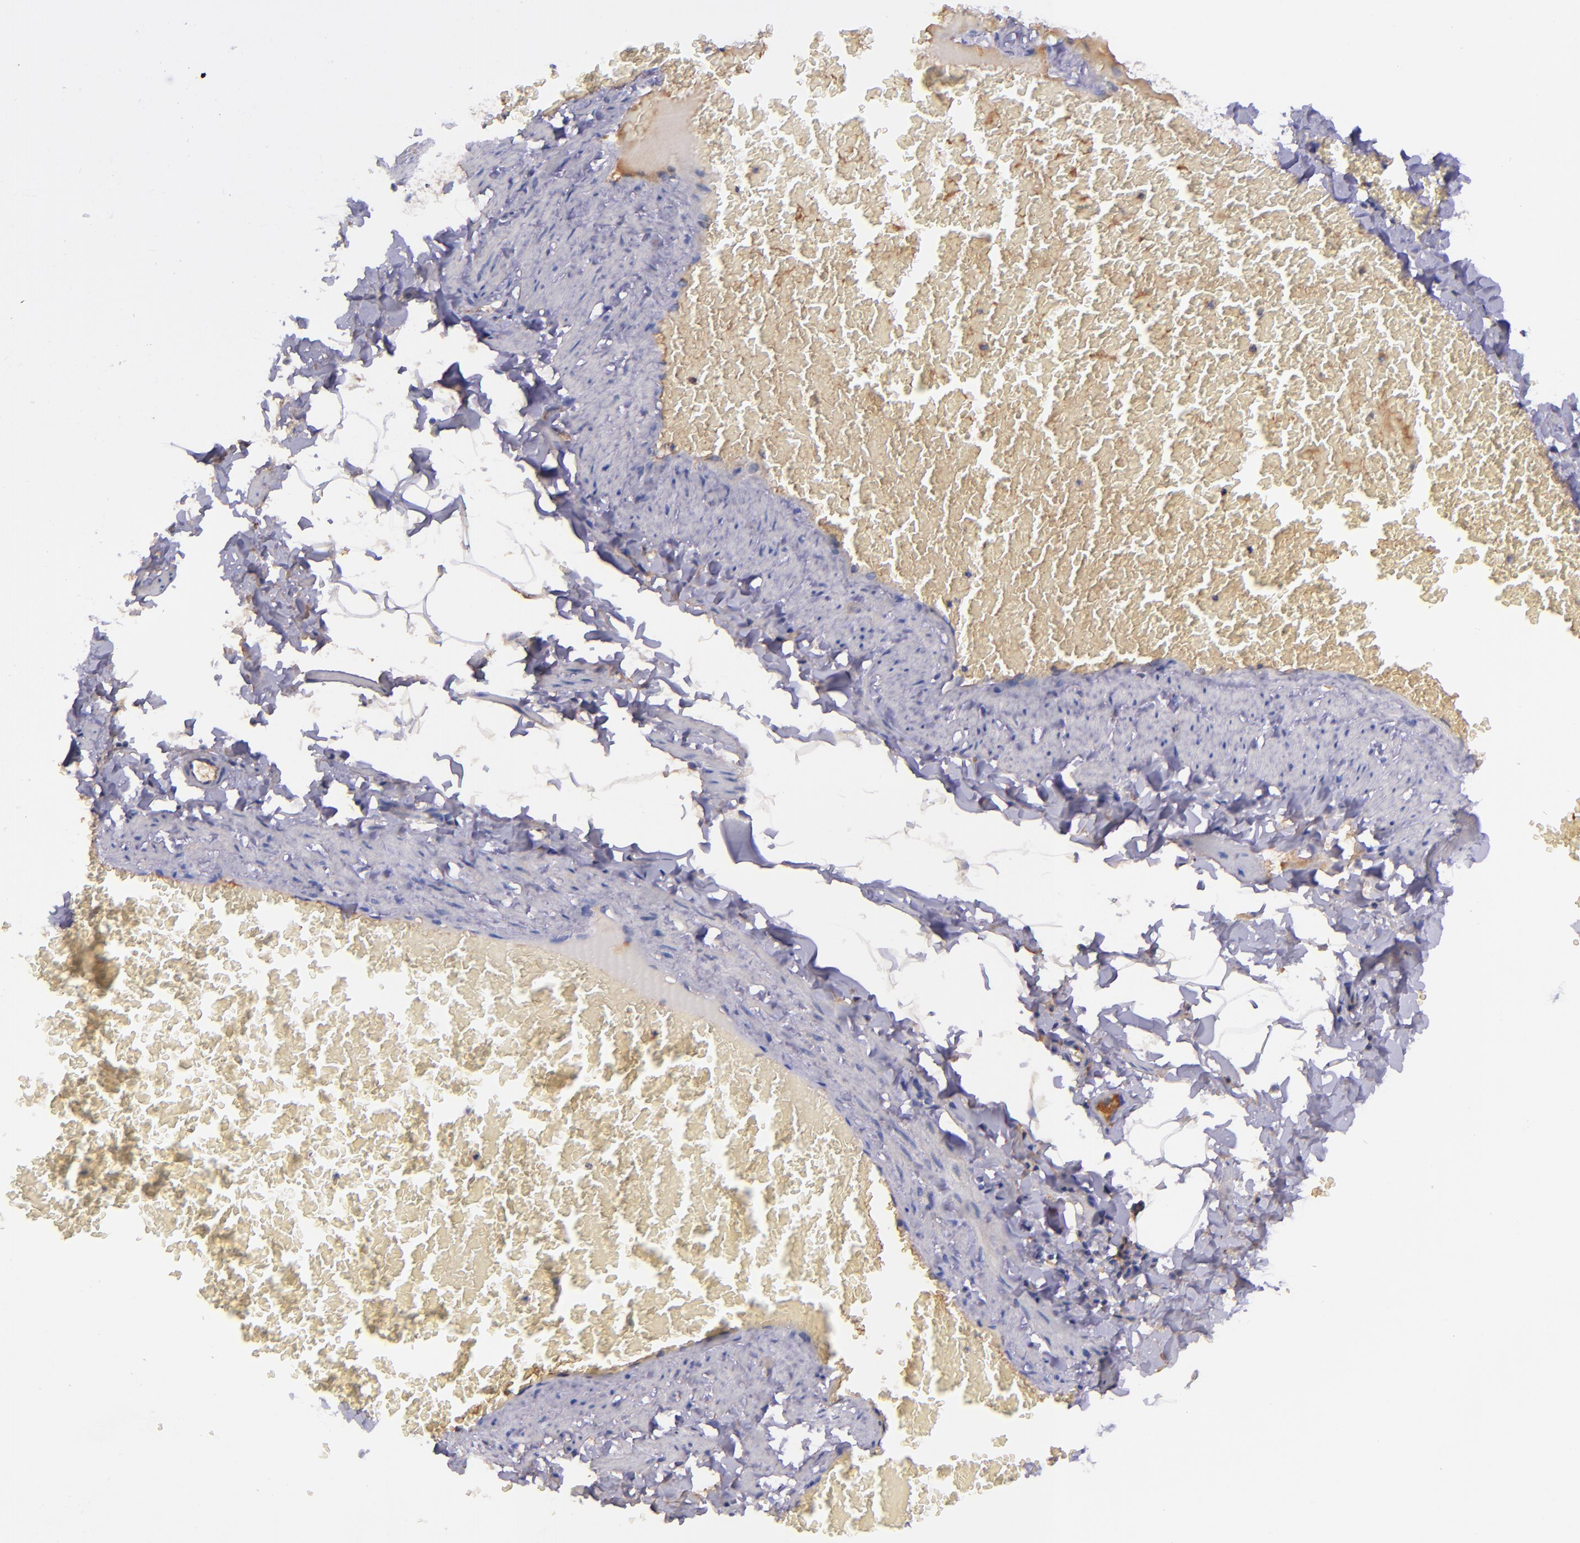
{"staining": {"intensity": "negative", "quantity": "none", "location": "none"}, "tissue": "adipose tissue", "cell_type": "Adipocytes", "image_type": "normal", "snomed": [{"axis": "morphology", "description": "Normal tissue, NOS"}, {"axis": "topography", "description": "Vascular tissue"}], "caption": "This is an immunohistochemistry image of normal human adipose tissue. There is no staining in adipocytes.", "gene": "KNG1", "patient": {"sex": "male", "age": 41}}